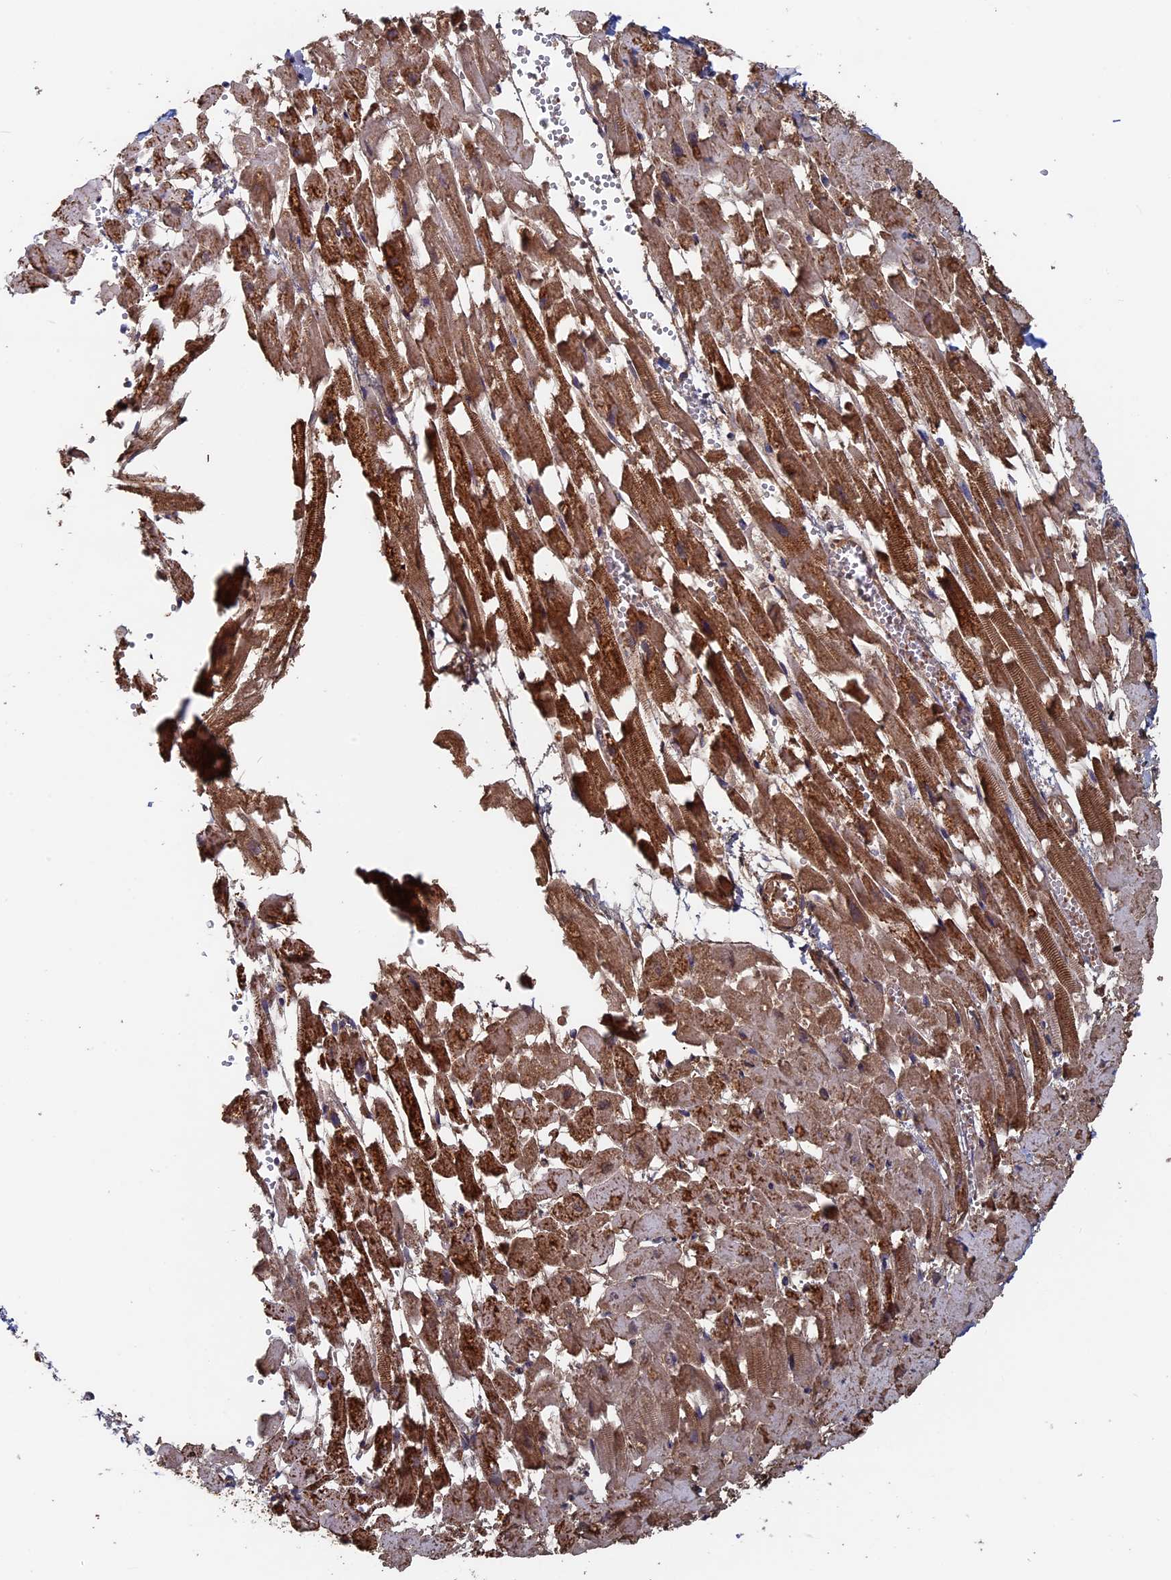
{"staining": {"intensity": "strong", "quantity": "25%-75%", "location": "cytoplasmic/membranous"}, "tissue": "heart muscle", "cell_type": "Cardiomyocytes", "image_type": "normal", "snomed": [{"axis": "morphology", "description": "Normal tissue, NOS"}, {"axis": "topography", "description": "Heart"}], "caption": "Heart muscle stained for a protein (brown) exhibits strong cytoplasmic/membranous positive positivity in about 25%-75% of cardiomyocytes.", "gene": "SEC24D", "patient": {"sex": "female", "age": 64}}